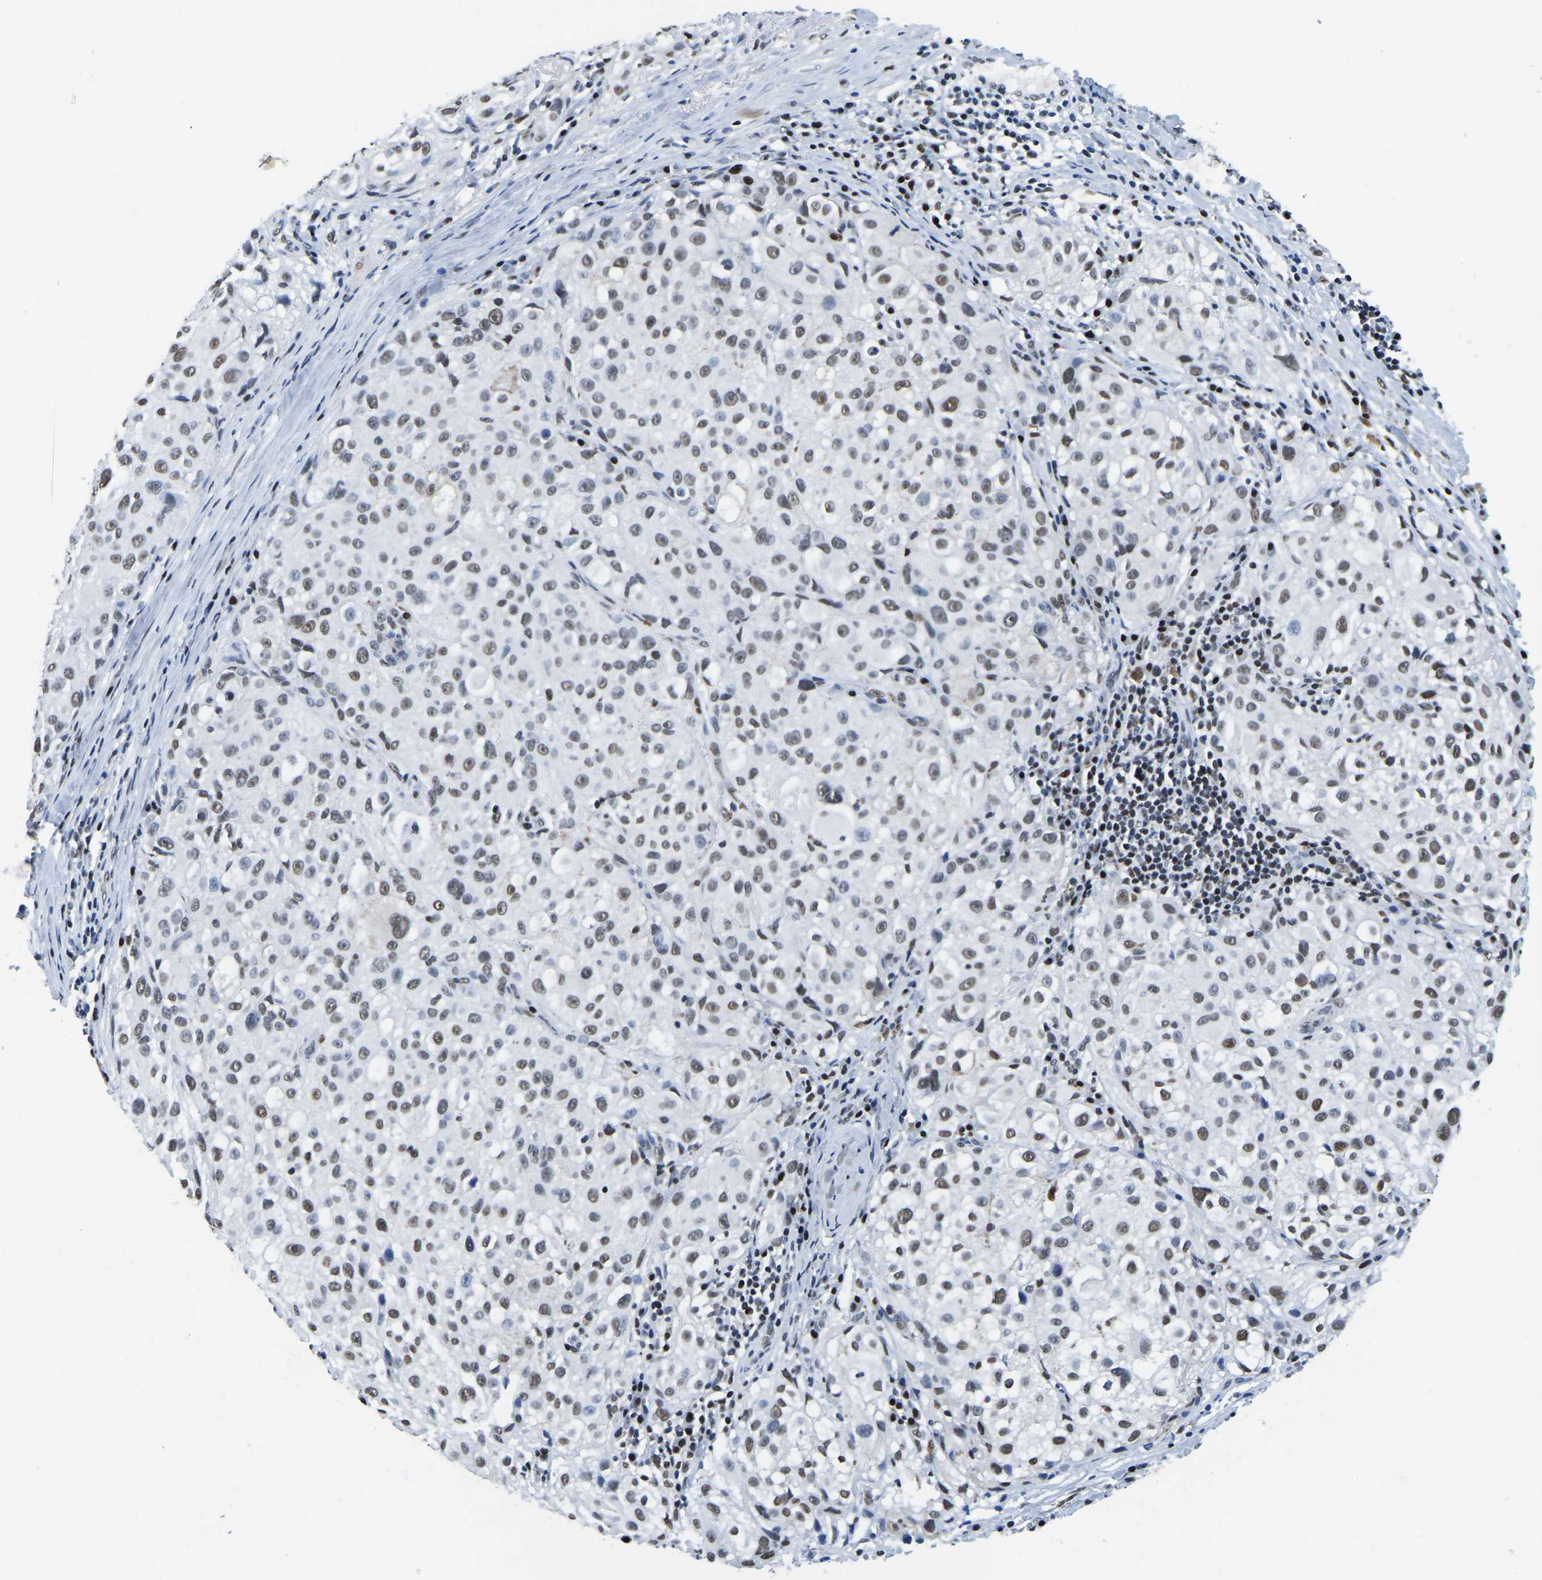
{"staining": {"intensity": "moderate", "quantity": ">75%", "location": "nuclear"}, "tissue": "melanoma", "cell_type": "Tumor cells", "image_type": "cancer", "snomed": [{"axis": "morphology", "description": "Necrosis, NOS"}, {"axis": "morphology", "description": "Malignant melanoma, NOS"}, {"axis": "topography", "description": "Skin"}], "caption": "Protein expression analysis of malignant melanoma exhibits moderate nuclear expression in about >75% of tumor cells. (DAB (3,3'-diaminobenzidine) IHC with brightfield microscopy, high magnification).", "gene": "UBA1", "patient": {"sex": "female", "age": 87}}